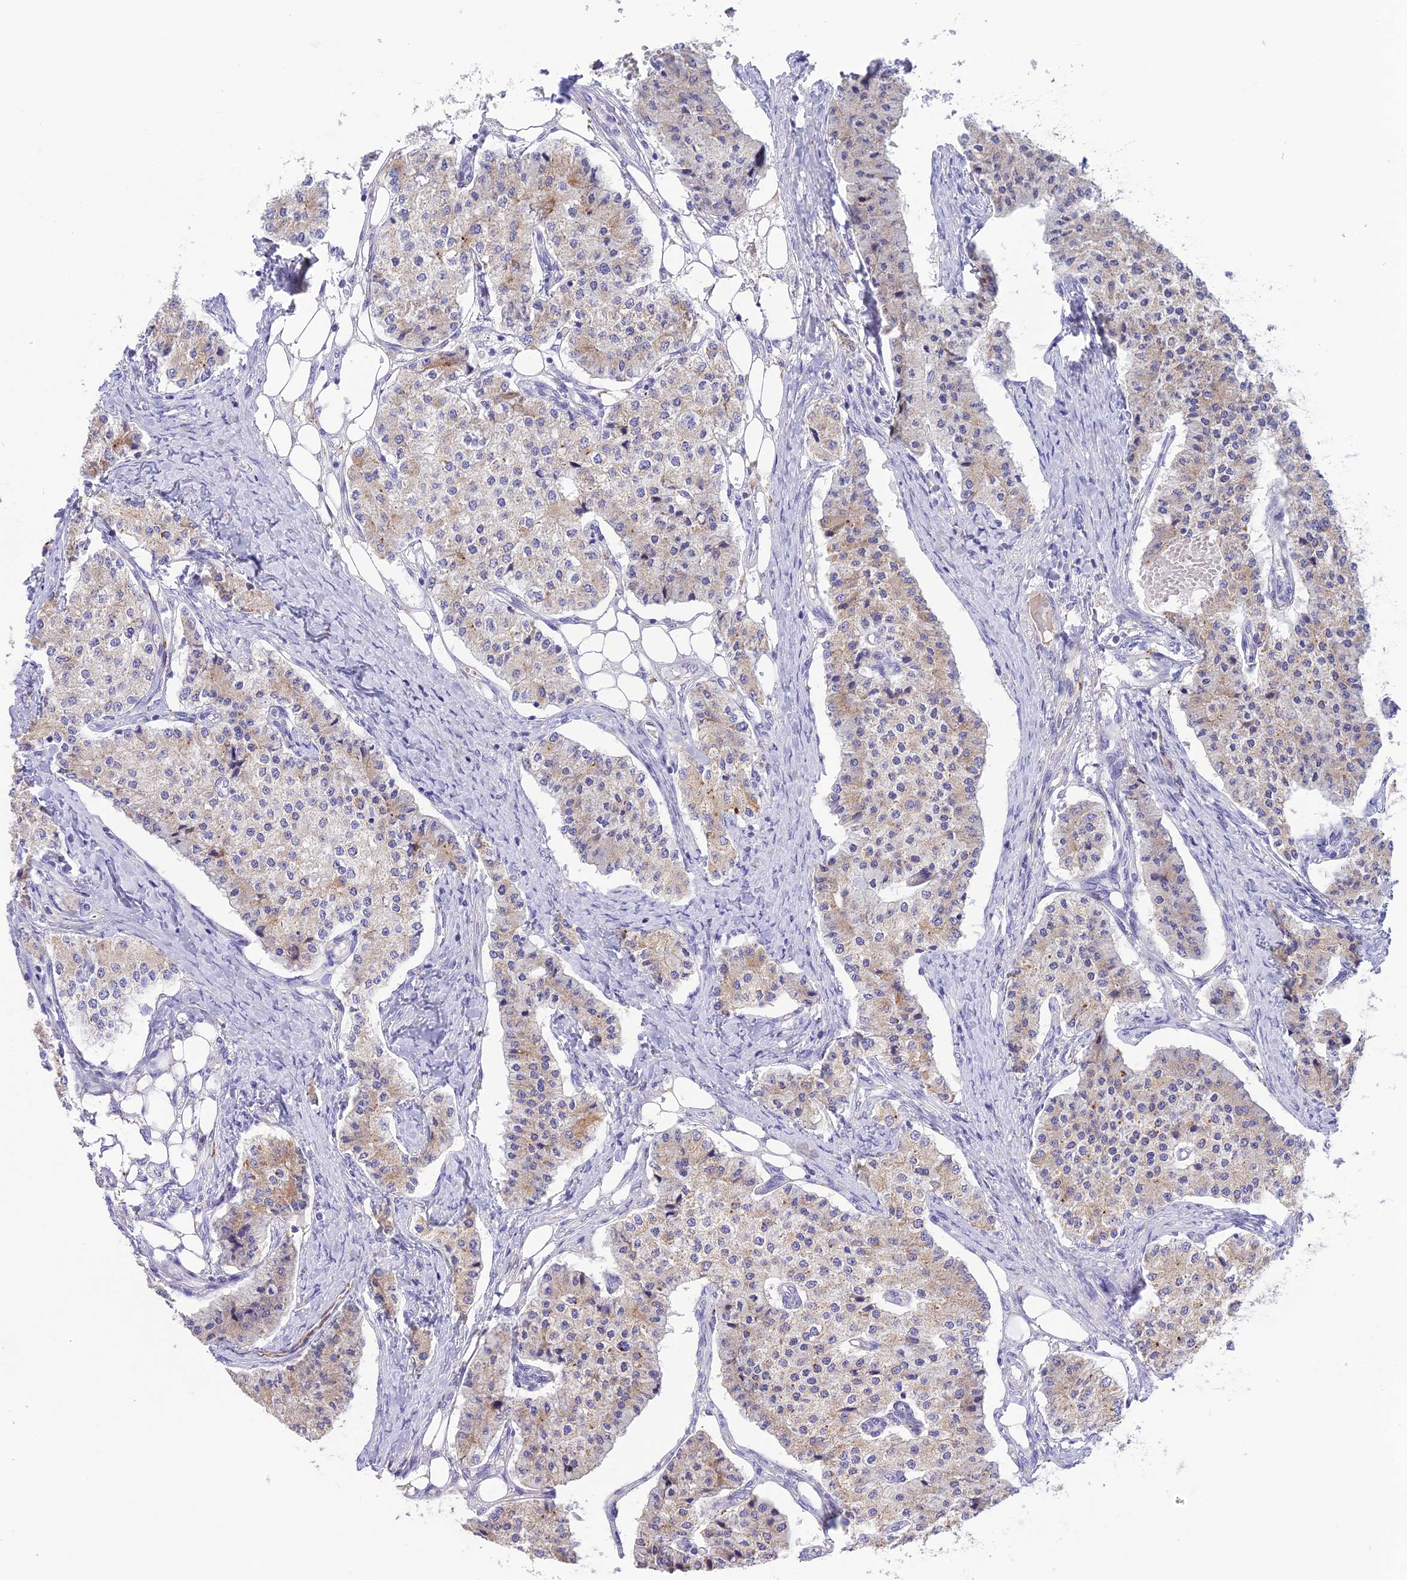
{"staining": {"intensity": "weak", "quantity": "25%-75%", "location": "cytoplasmic/membranous"}, "tissue": "carcinoid", "cell_type": "Tumor cells", "image_type": "cancer", "snomed": [{"axis": "morphology", "description": "Carcinoid, malignant, NOS"}, {"axis": "topography", "description": "Colon"}], "caption": "An immunohistochemistry (IHC) photomicrograph of neoplastic tissue is shown. Protein staining in brown labels weak cytoplasmic/membranous positivity in malignant carcinoid within tumor cells.", "gene": "HSD17B2", "patient": {"sex": "female", "age": 52}}